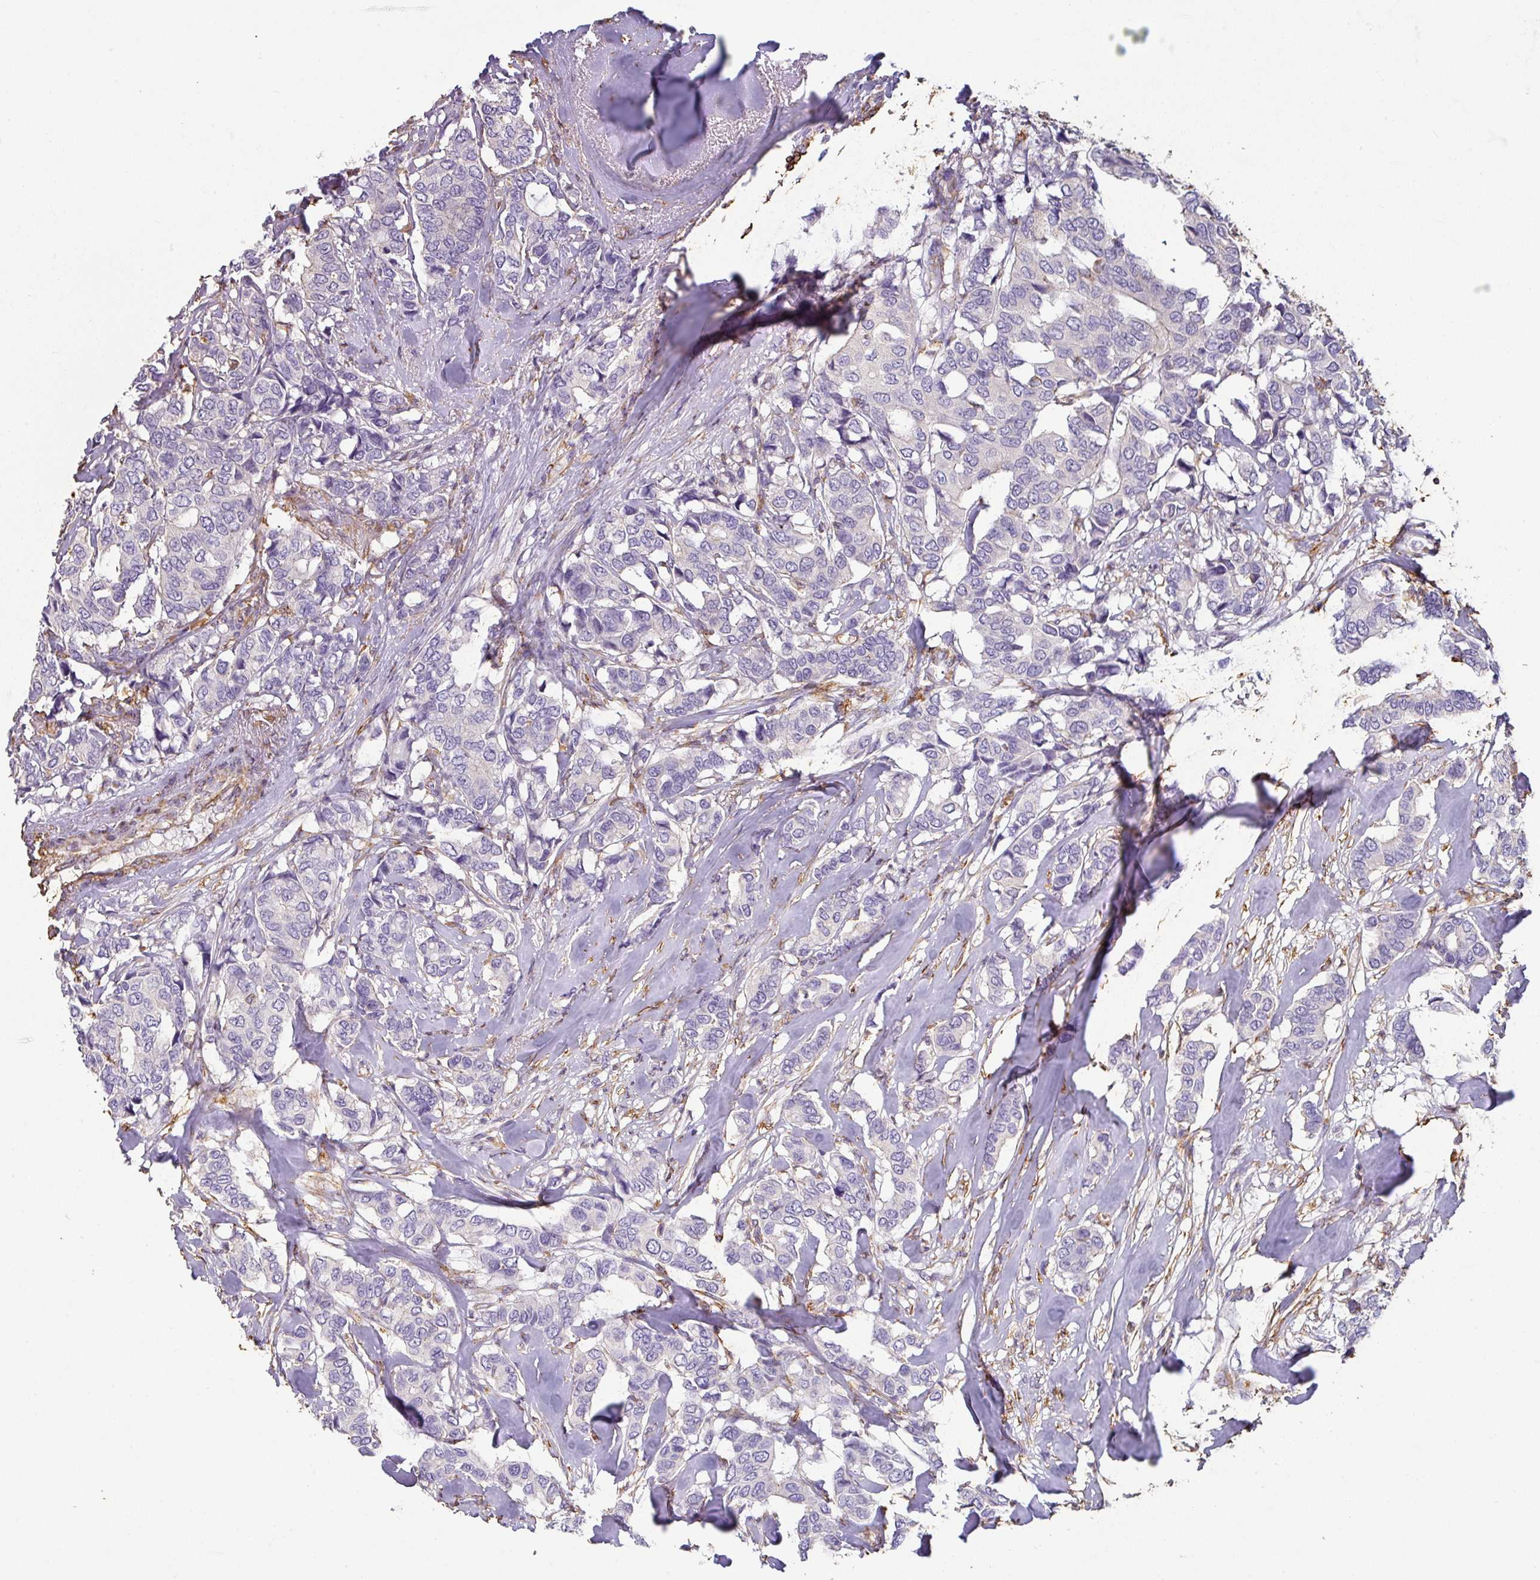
{"staining": {"intensity": "negative", "quantity": "none", "location": "none"}, "tissue": "breast cancer", "cell_type": "Tumor cells", "image_type": "cancer", "snomed": [{"axis": "morphology", "description": "Duct carcinoma"}, {"axis": "topography", "description": "Breast"}], "caption": "Immunohistochemistry (IHC) of human invasive ductal carcinoma (breast) reveals no staining in tumor cells.", "gene": "ZNF280C", "patient": {"sex": "female", "age": 87}}